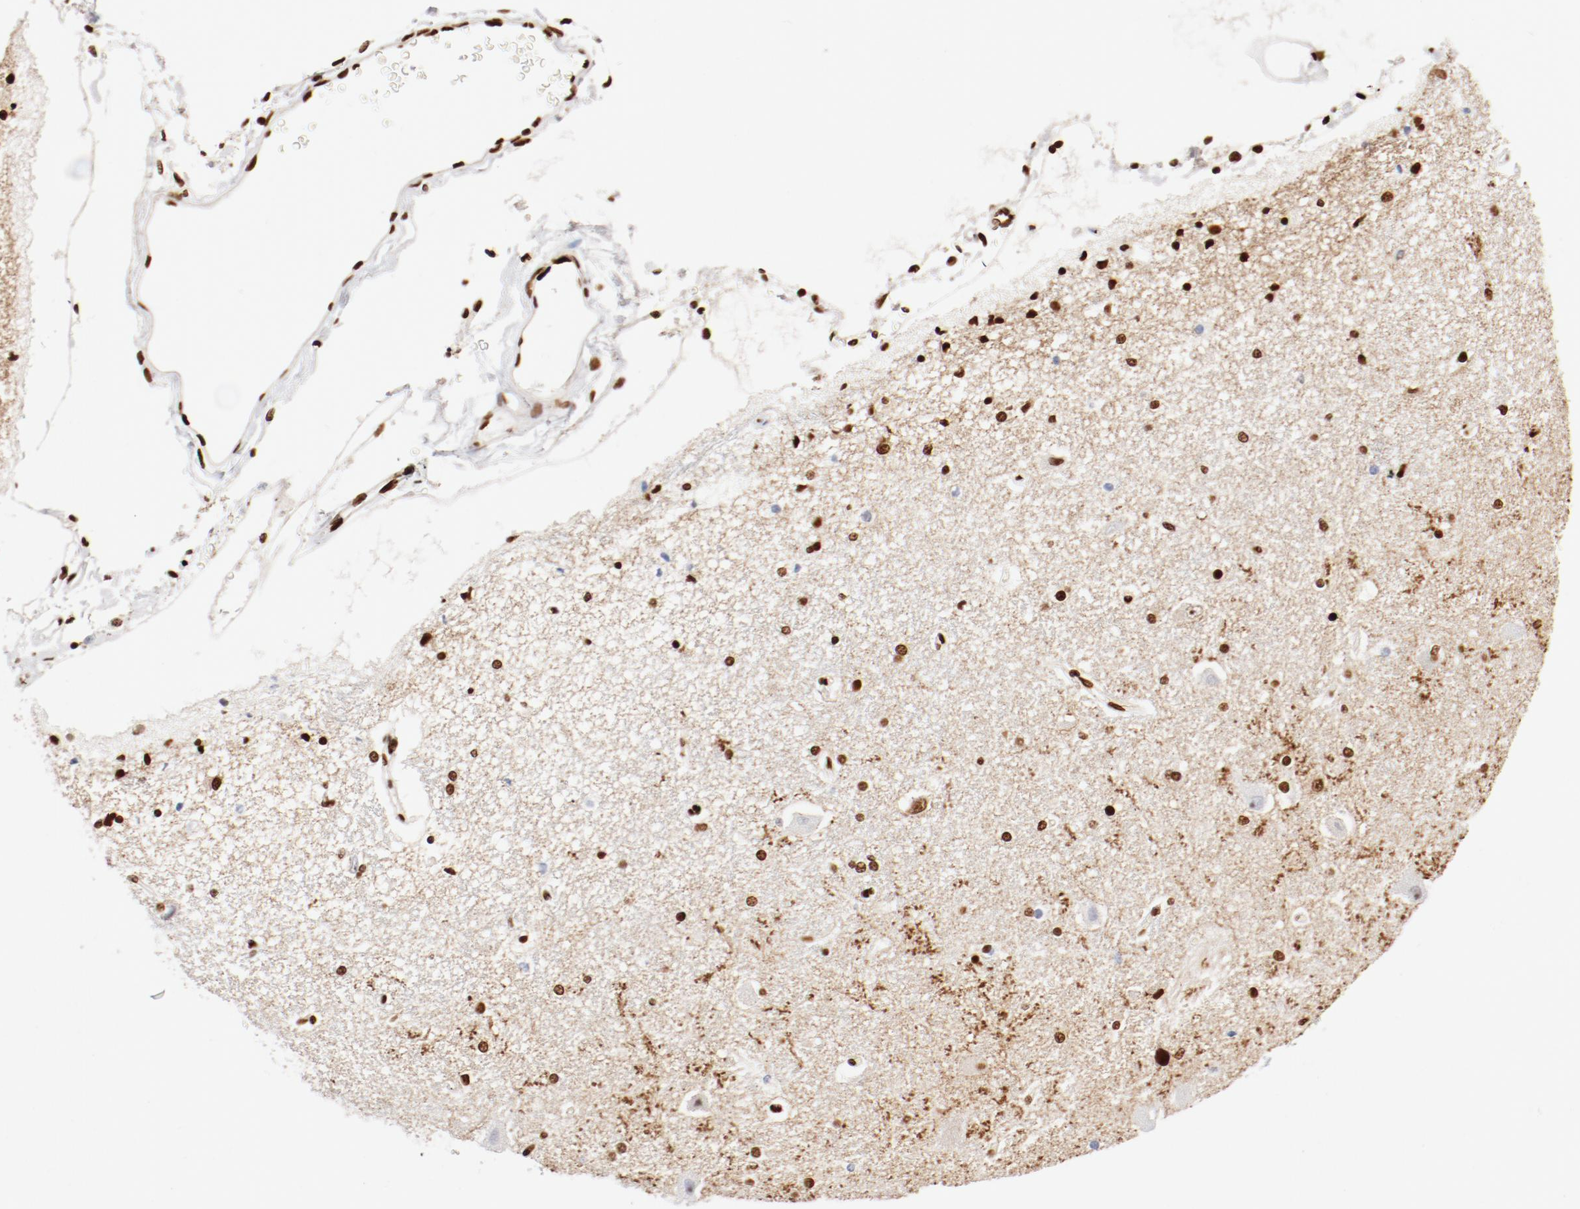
{"staining": {"intensity": "strong", "quantity": ">75%", "location": "nuclear"}, "tissue": "hippocampus", "cell_type": "Glial cells", "image_type": "normal", "snomed": [{"axis": "morphology", "description": "Normal tissue, NOS"}, {"axis": "topography", "description": "Hippocampus"}], "caption": "IHC (DAB (3,3'-diaminobenzidine)) staining of unremarkable hippocampus exhibits strong nuclear protein staining in approximately >75% of glial cells. The staining was performed using DAB, with brown indicating positive protein expression. Nuclei are stained blue with hematoxylin.", "gene": "CTBP1", "patient": {"sex": "female", "age": 54}}